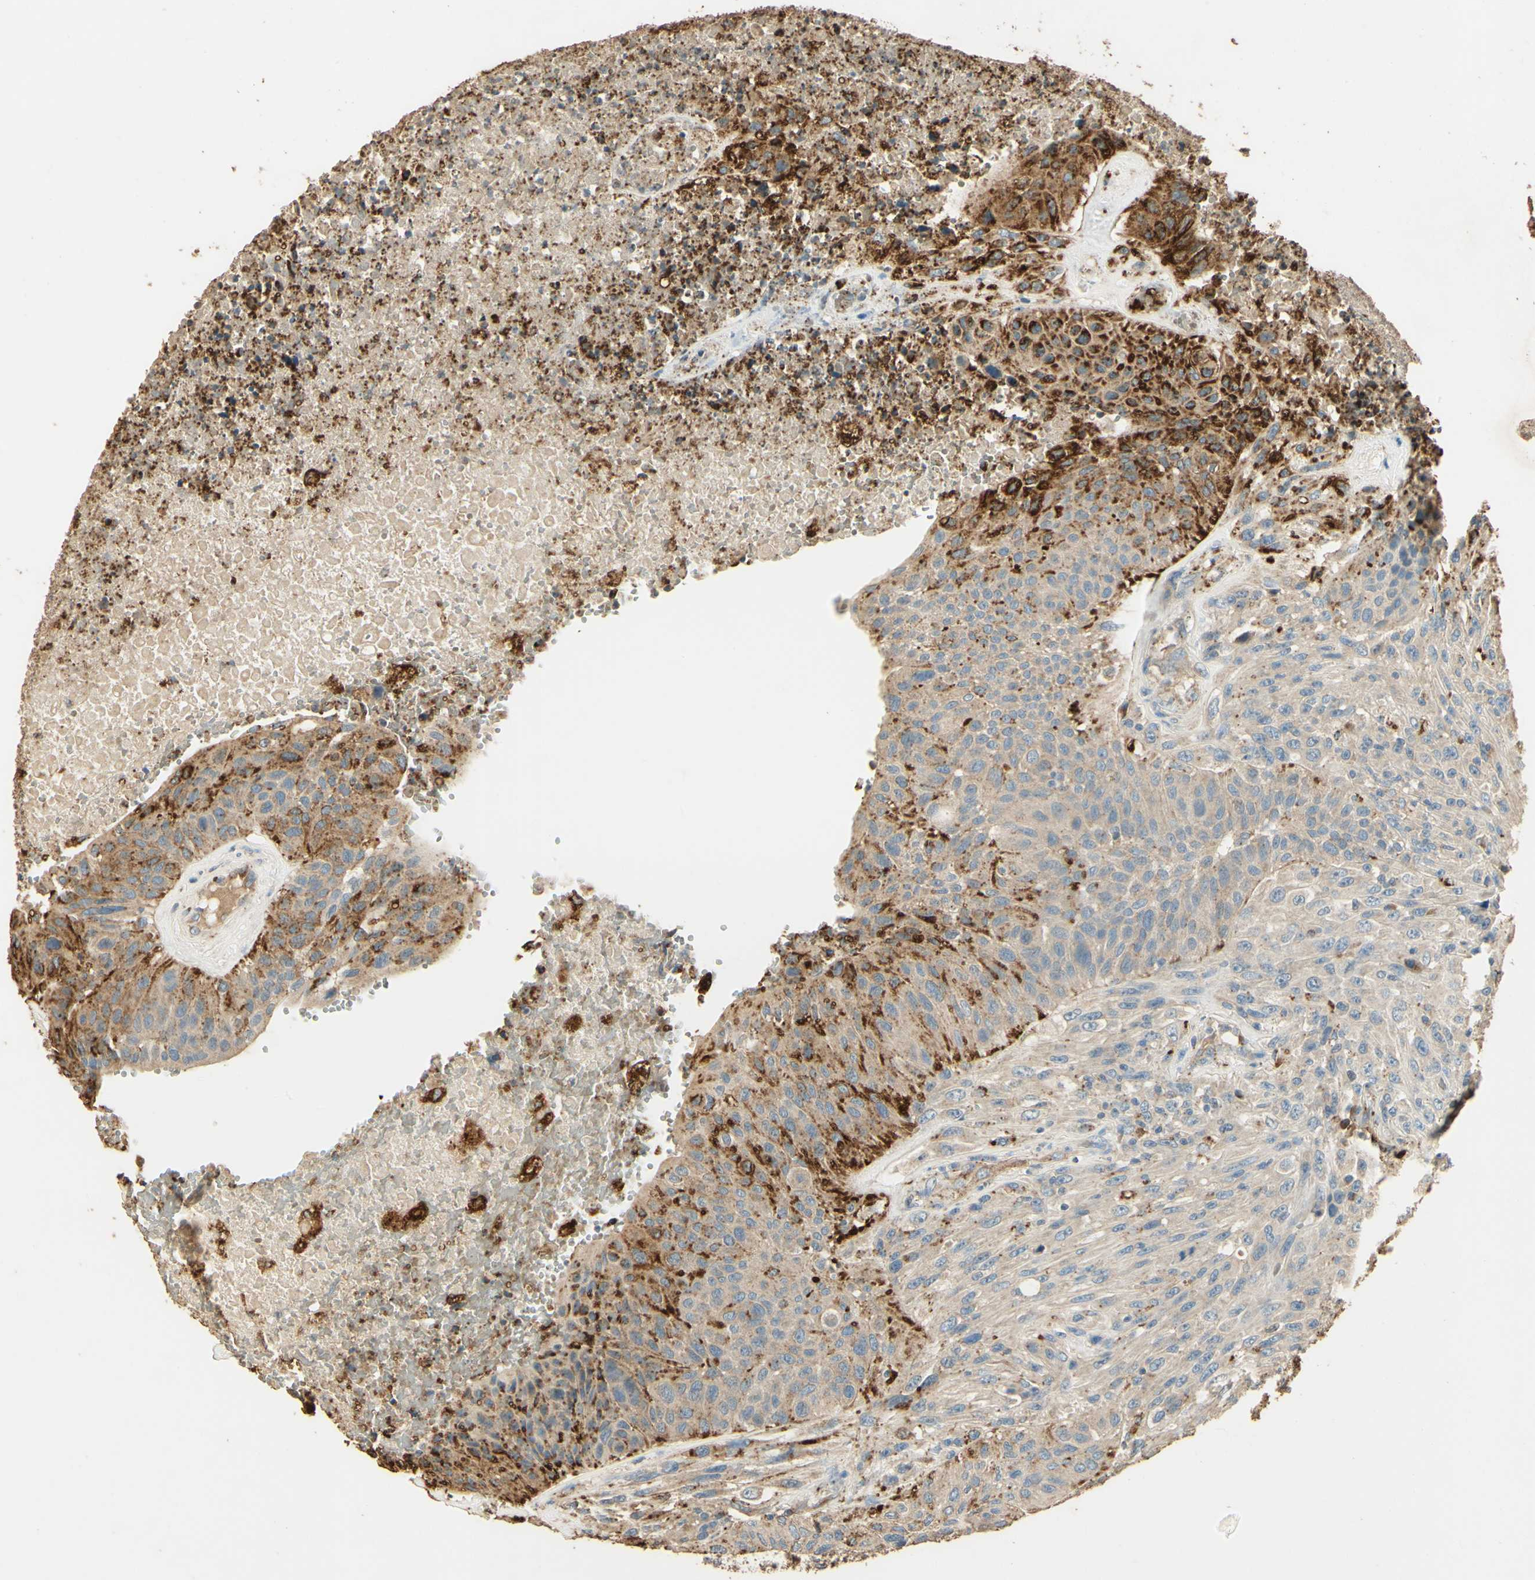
{"staining": {"intensity": "strong", "quantity": "25%-75%", "location": "cytoplasmic/membranous"}, "tissue": "urothelial cancer", "cell_type": "Tumor cells", "image_type": "cancer", "snomed": [{"axis": "morphology", "description": "Urothelial carcinoma, High grade"}, {"axis": "topography", "description": "Urinary bladder"}], "caption": "A micrograph showing strong cytoplasmic/membranous expression in about 25%-75% of tumor cells in urothelial carcinoma (high-grade), as visualized by brown immunohistochemical staining.", "gene": "ARHGEF17", "patient": {"sex": "male", "age": 66}}